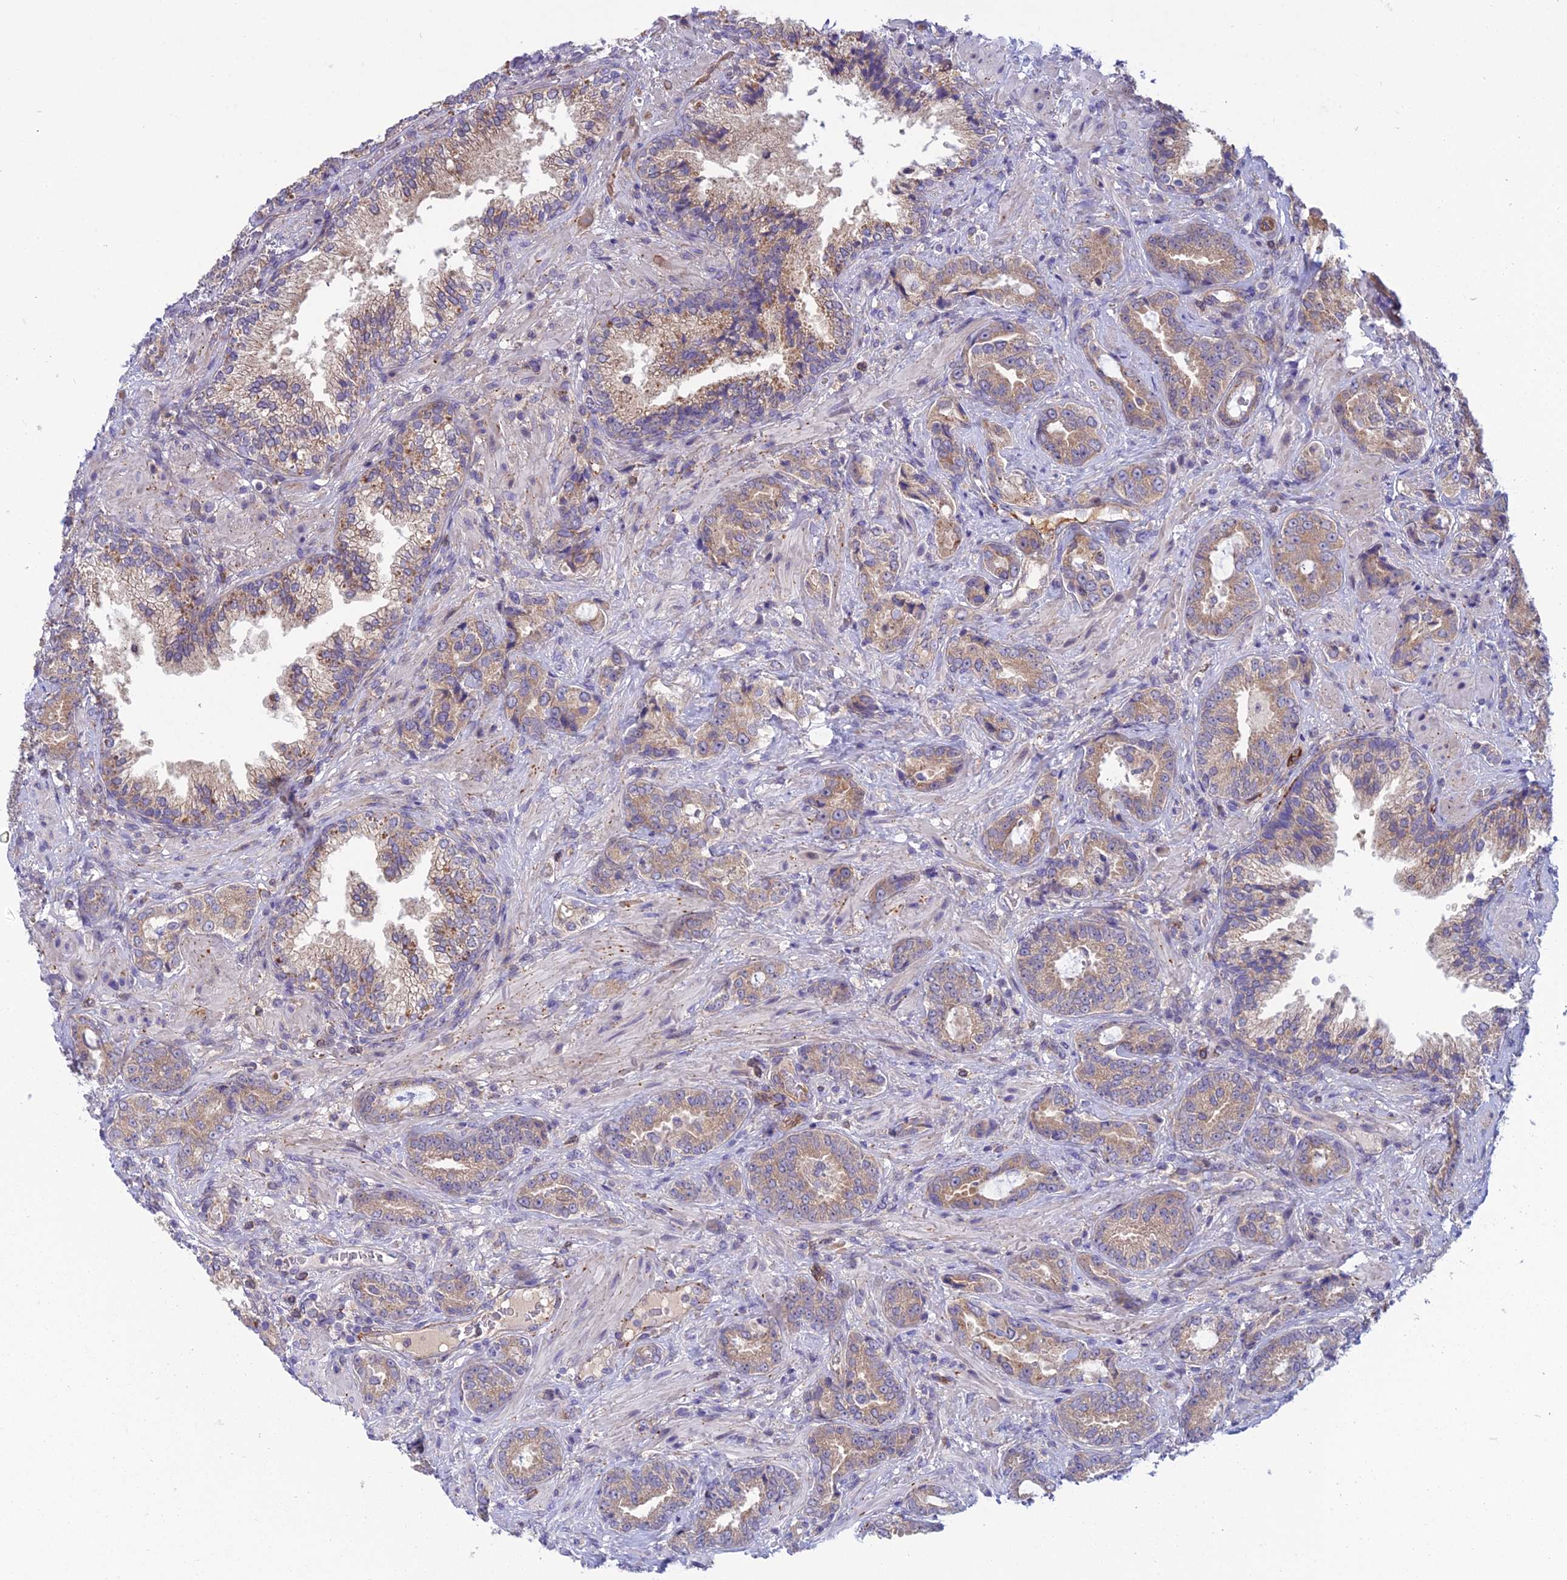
{"staining": {"intensity": "weak", "quantity": "25%-75%", "location": "cytoplasmic/membranous"}, "tissue": "prostate cancer", "cell_type": "Tumor cells", "image_type": "cancer", "snomed": [{"axis": "morphology", "description": "Adenocarcinoma, High grade"}, {"axis": "topography", "description": "Prostate"}], "caption": "Human high-grade adenocarcinoma (prostate) stained with a protein marker demonstrates weak staining in tumor cells.", "gene": "DUS2", "patient": {"sex": "male", "age": 71}}